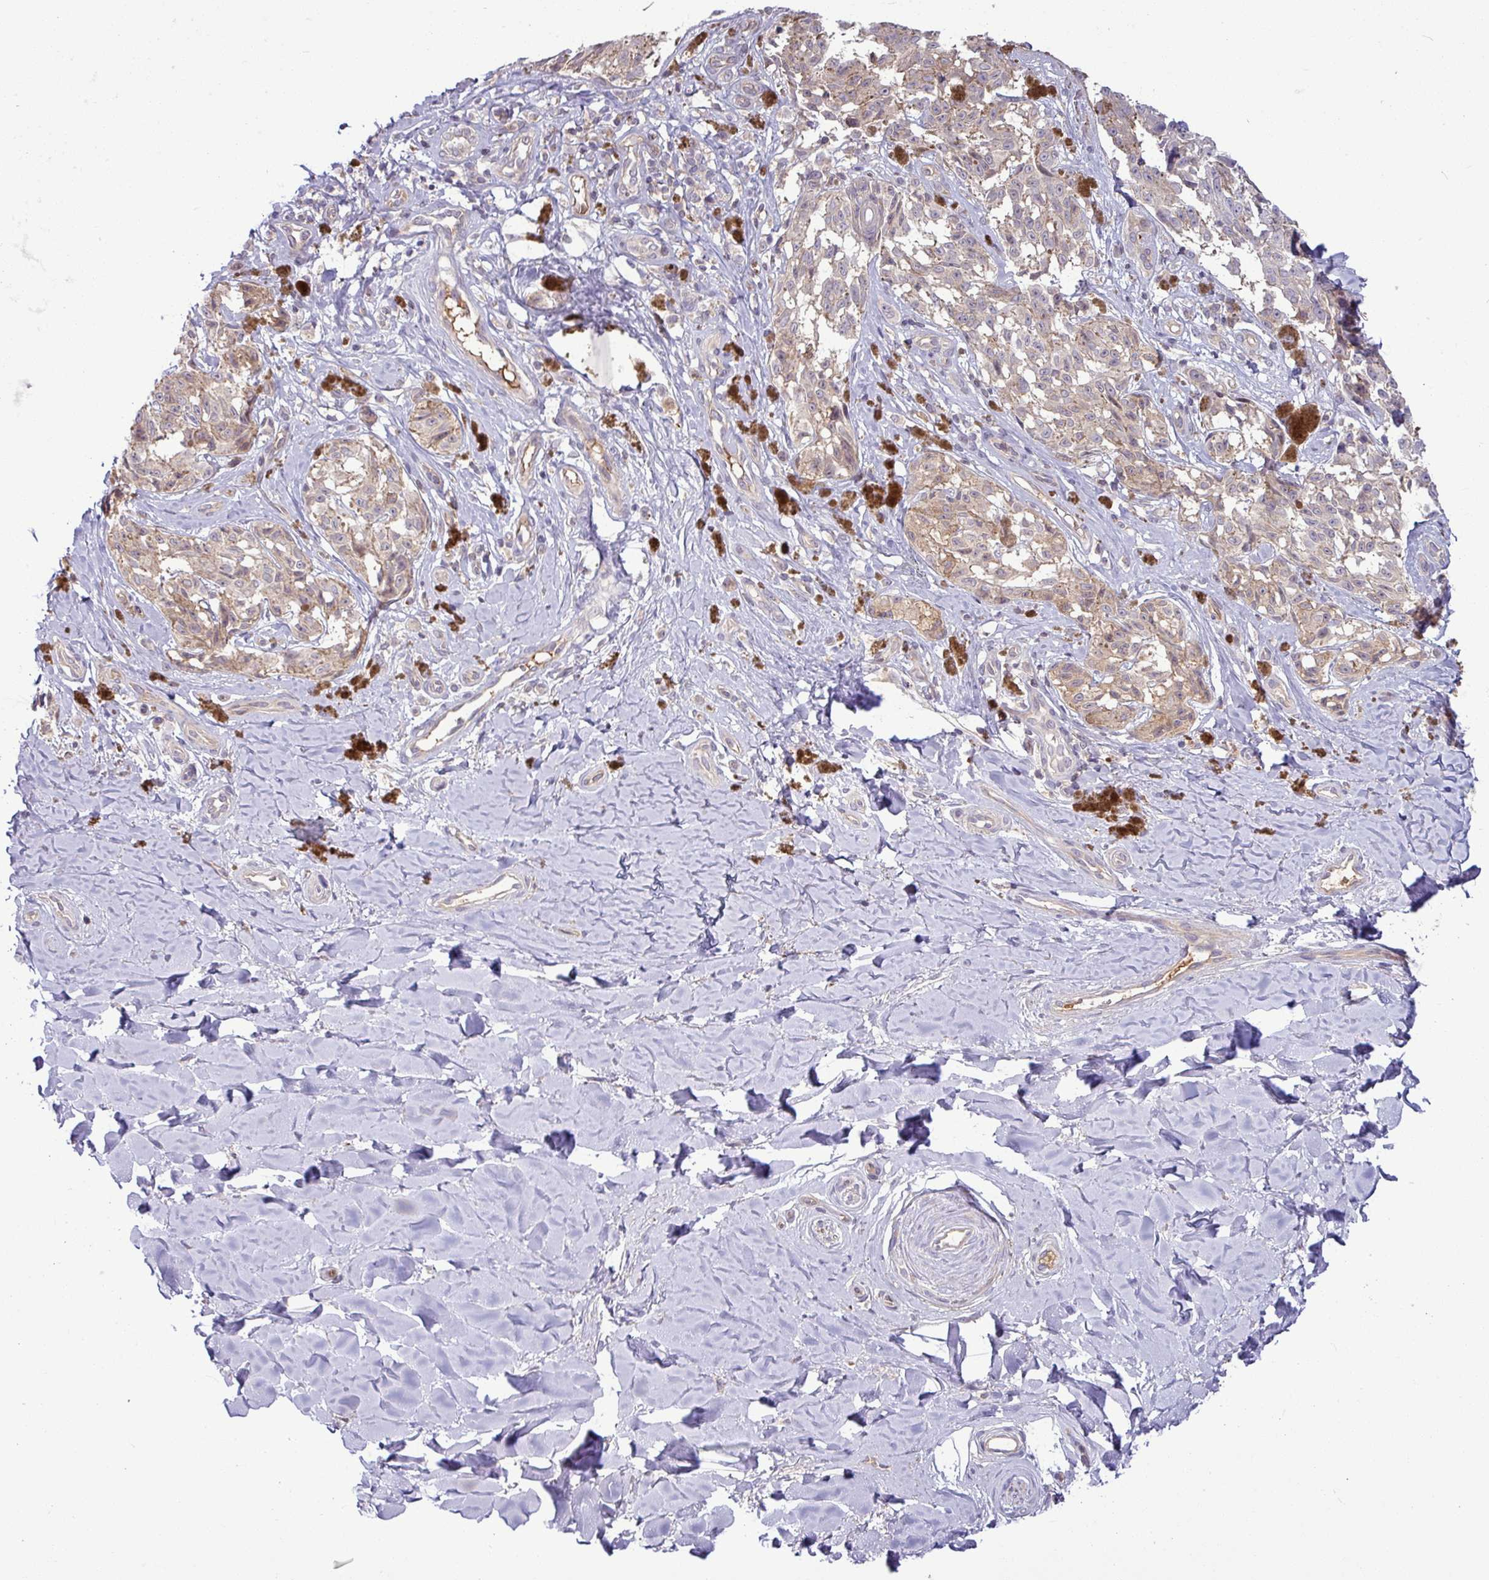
{"staining": {"intensity": "weak", "quantity": "25%-75%", "location": "cytoplasmic/membranous"}, "tissue": "melanoma", "cell_type": "Tumor cells", "image_type": "cancer", "snomed": [{"axis": "morphology", "description": "Malignant melanoma, NOS"}, {"axis": "topography", "description": "Skin"}], "caption": "This is an image of immunohistochemistry (IHC) staining of malignant melanoma, which shows weak expression in the cytoplasmic/membranous of tumor cells.", "gene": "B4GALNT4", "patient": {"sex": "female", "age": 65}}